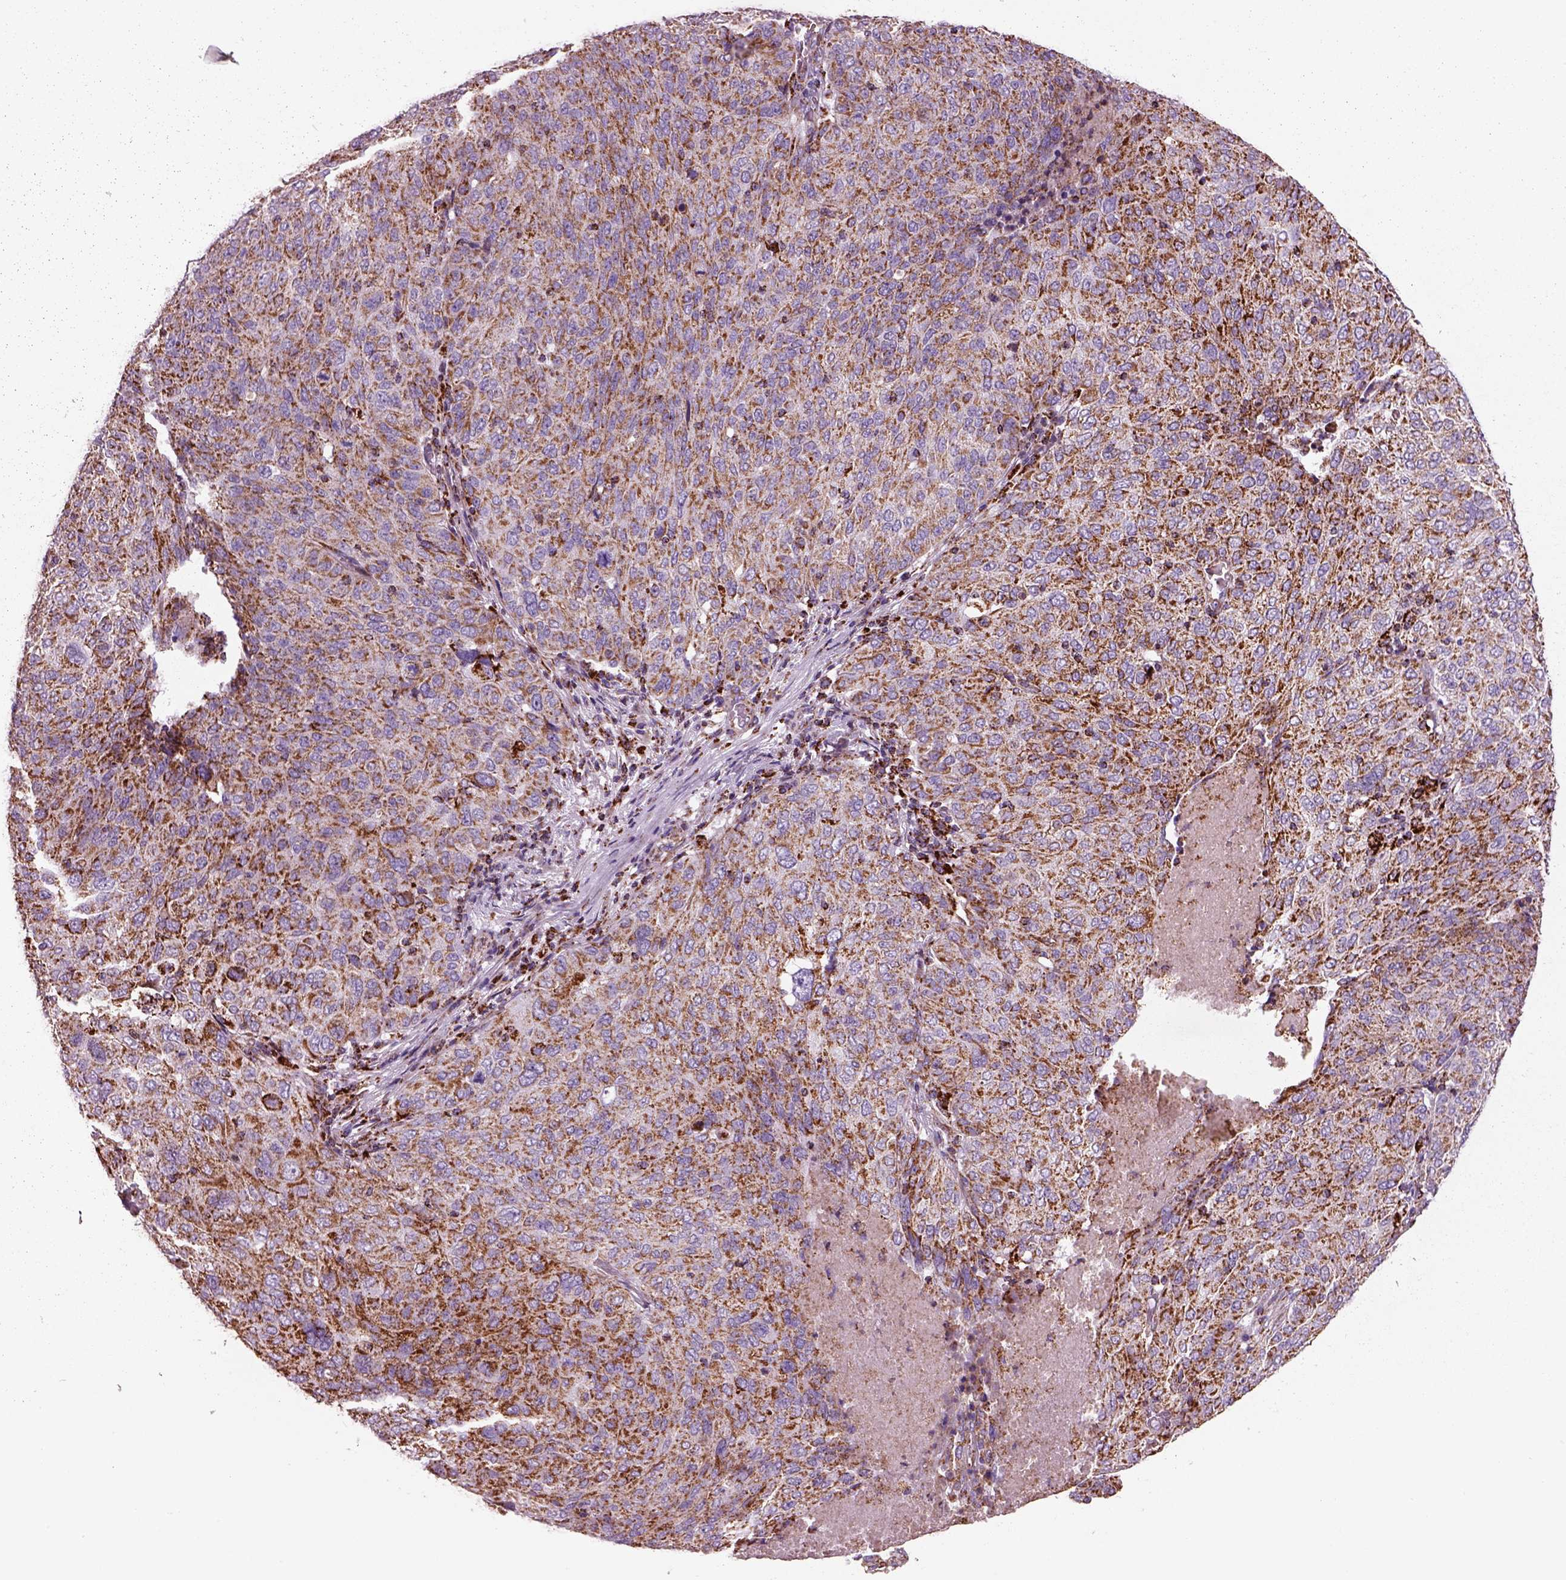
{"staining": {"intensity": "strong", "quantity": ">75%", "location": "cytoplasmic/membranous"}, "tissue": "ovarian cancer", "cell_type": "Tumor cells", "image_type": "cancer", "snomed": [{"axis": "morphology", "description": "Carcinoma, endometroid"}, {"axis": "topography", "description": "Ovary"}], "caption": "This image displays immunohistochemistry (IHC) staining of human endometroid carcinoma (ovarian), with high strong cytoplasmic/membranous expression in approximately >75% of tumor cells.", "gene": "SLC25A24", "patient": {"sex": "female", "age": 58}}